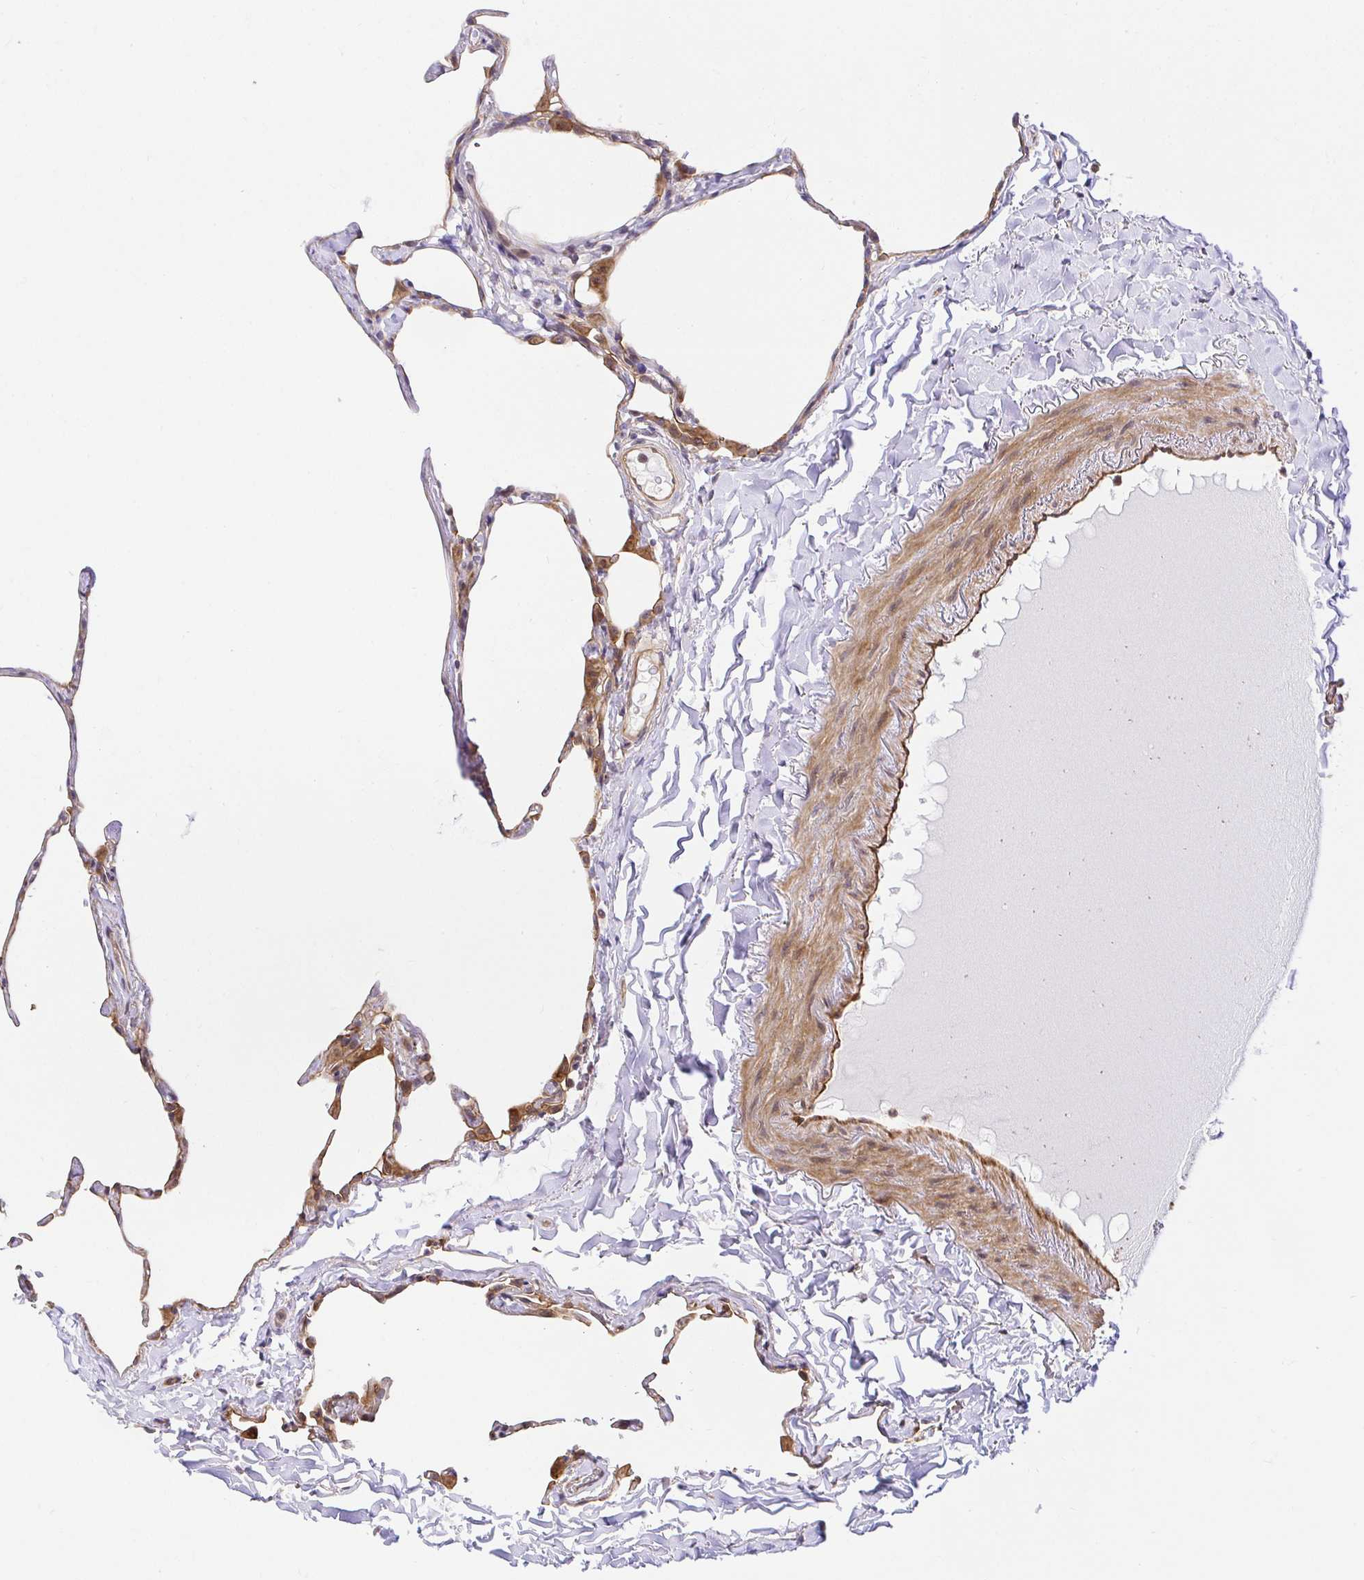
{"staining": {"intensity": "weak", "quantity": ">75%", "location": "cytoplasmic/membranous"}, "tissue": "lung", "cell_type": "Alveolar cells", "image_type": "normal", "snomed": [{"axis": "morphology", "description": "Normal tissue, NOS"}, {"axis": "topography", "description": "Lung"}], "caption": "High-magnification brightfield microscopy of benign lung stained with DAB (3,3'-diaminobenzidine) (brown) and counterstained with hematoxylin (blue). alveolar cells exhibit weak cytoplasmic/membranous staining is present in about>75% of cells. (DAB IHC with brightfield microscopy, high magnification).", "gene": "TRIM55", "patient": {"sex": "male", "age": 65}}